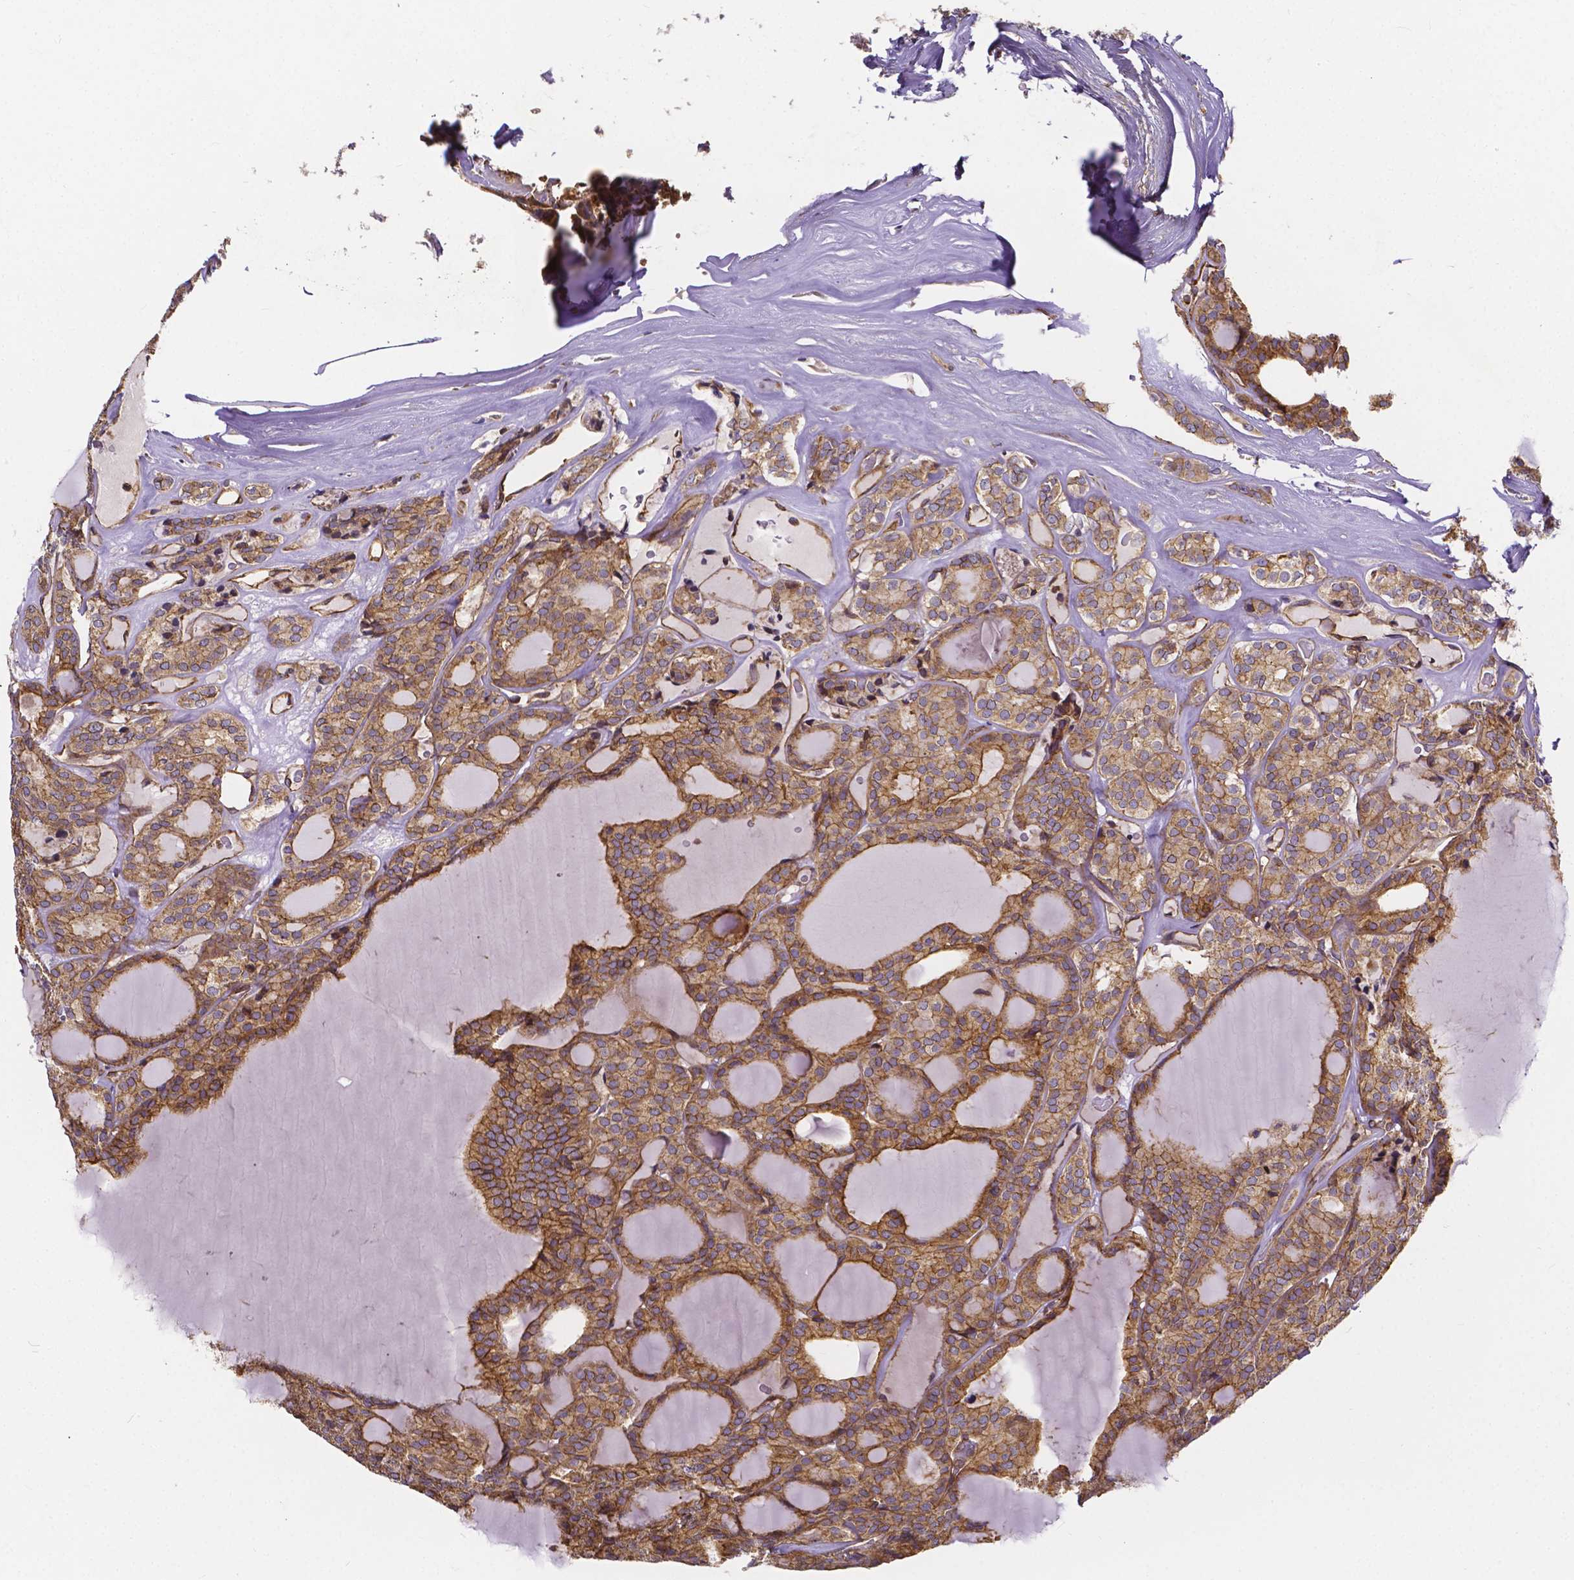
{"staining": {"intensity": "moderate", "quantity": ">75%", "location": "cytoplasmic/membranous"}, "tissue": "thyroid cancer", "cell_type": "Tumor cells", "image_type": "cancer", "snomed": [{"axis": "morphology", "description": "Follicular adenoma carcinoma, NOS"}, {"axis": "topography", "description": "Thyroid gland"}], "caption": "Immunohistochemical staining of thyroid follicular adenoma carcinoma shows moderate cytoplasmic/membranous protein positivity in about >75% of tumor cells.", "gene": "CLINT1", "patient": {"sex": "male", "age": 74}}